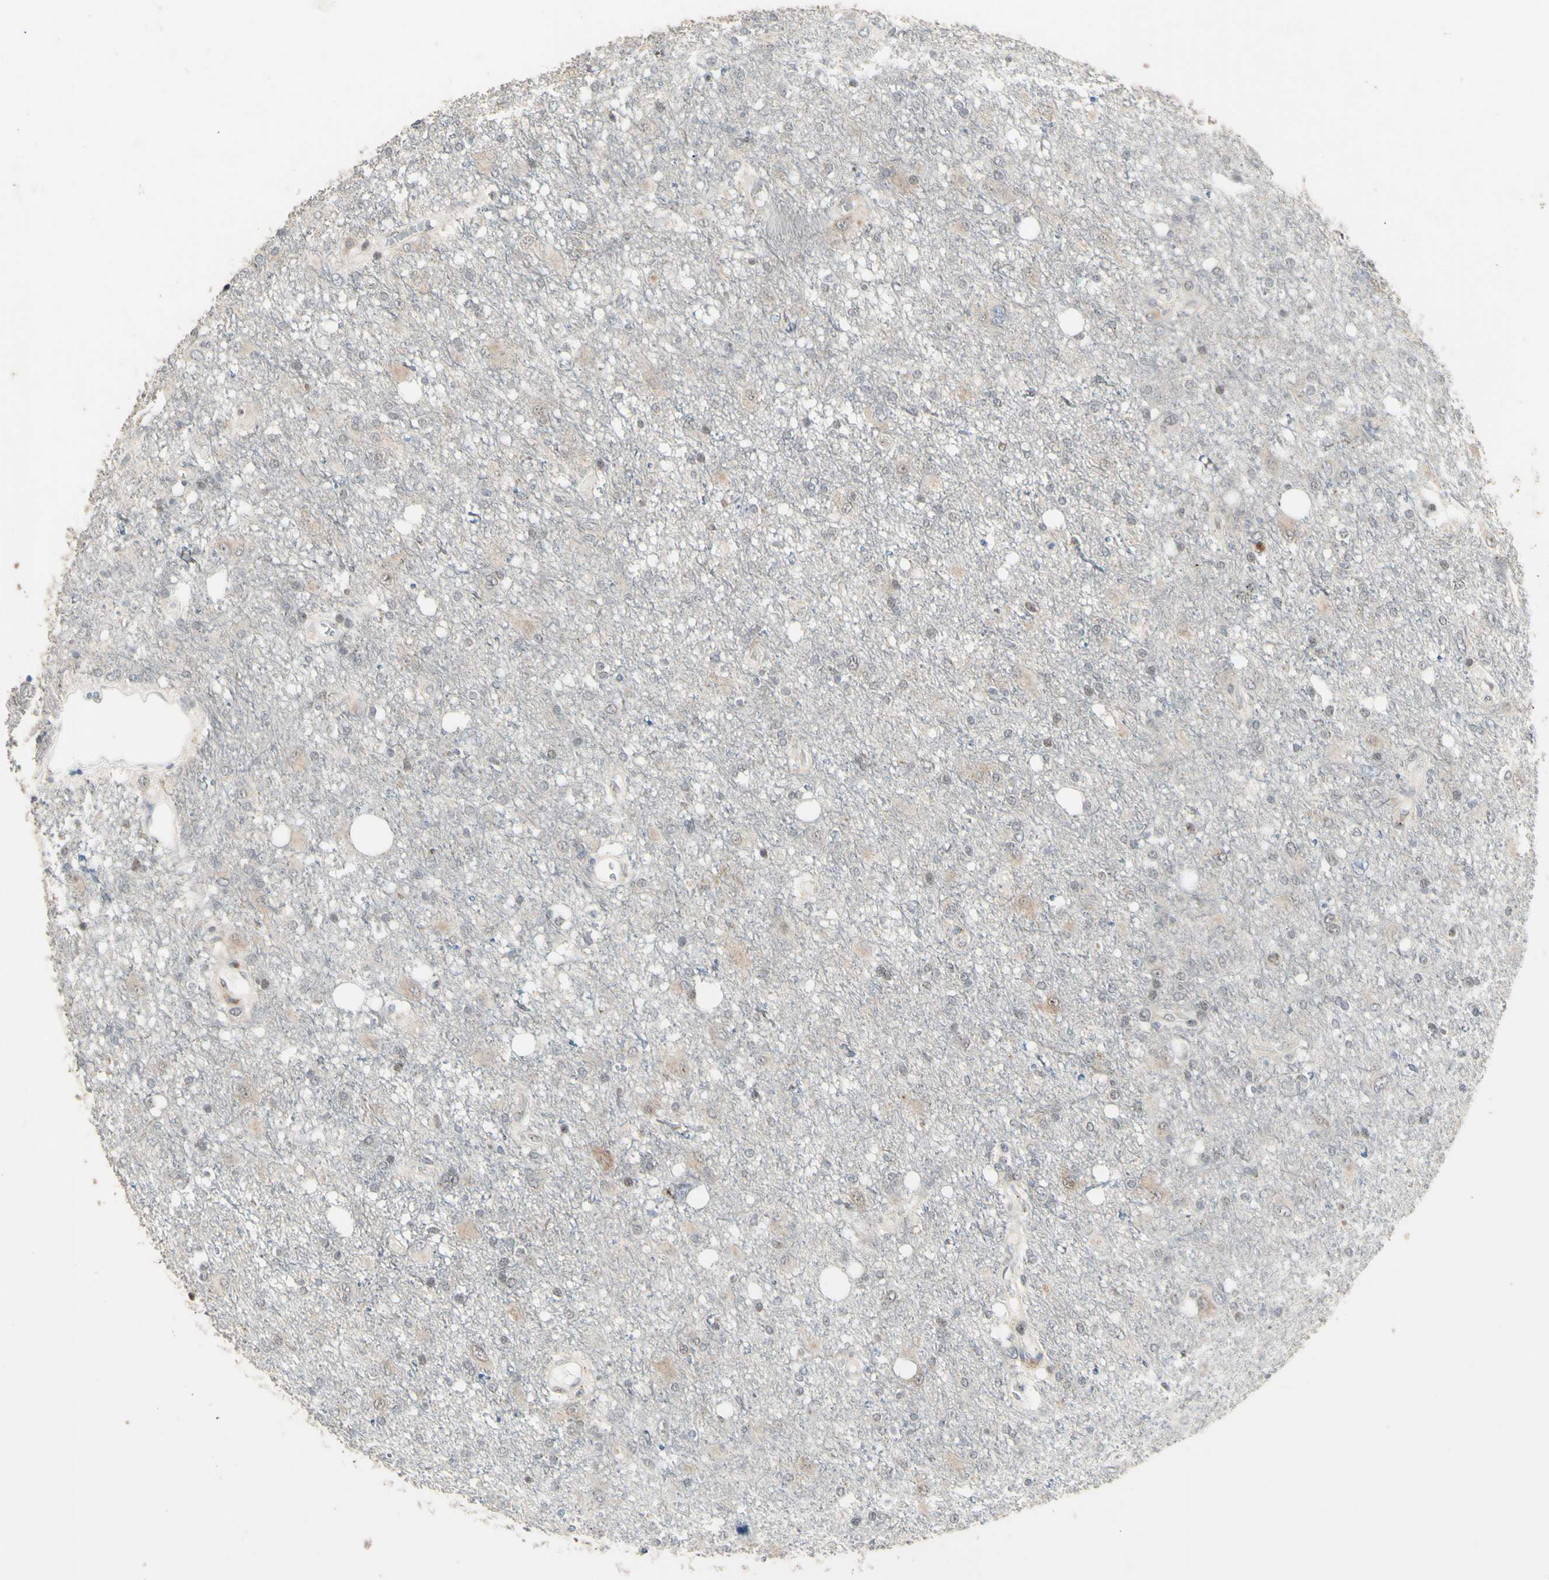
{"staining": {"intensity": "negative", "quantity": "none", "location": "none"}, "tissue": "glioma", "cell_type": "Tumor cells", "image_type": "cancer", "snomed": [{"axis": "morphology", "description": "Glioma, malignant, High grade"}, {"axis": "topography", "description": "Brain"}], "caption": "Immunohistochemistry of malignant glioma (high-grade) displays no positivity in tumor cells.", "gene": "DHRS7B", "patient": {"sex": "female", "age": 59}}